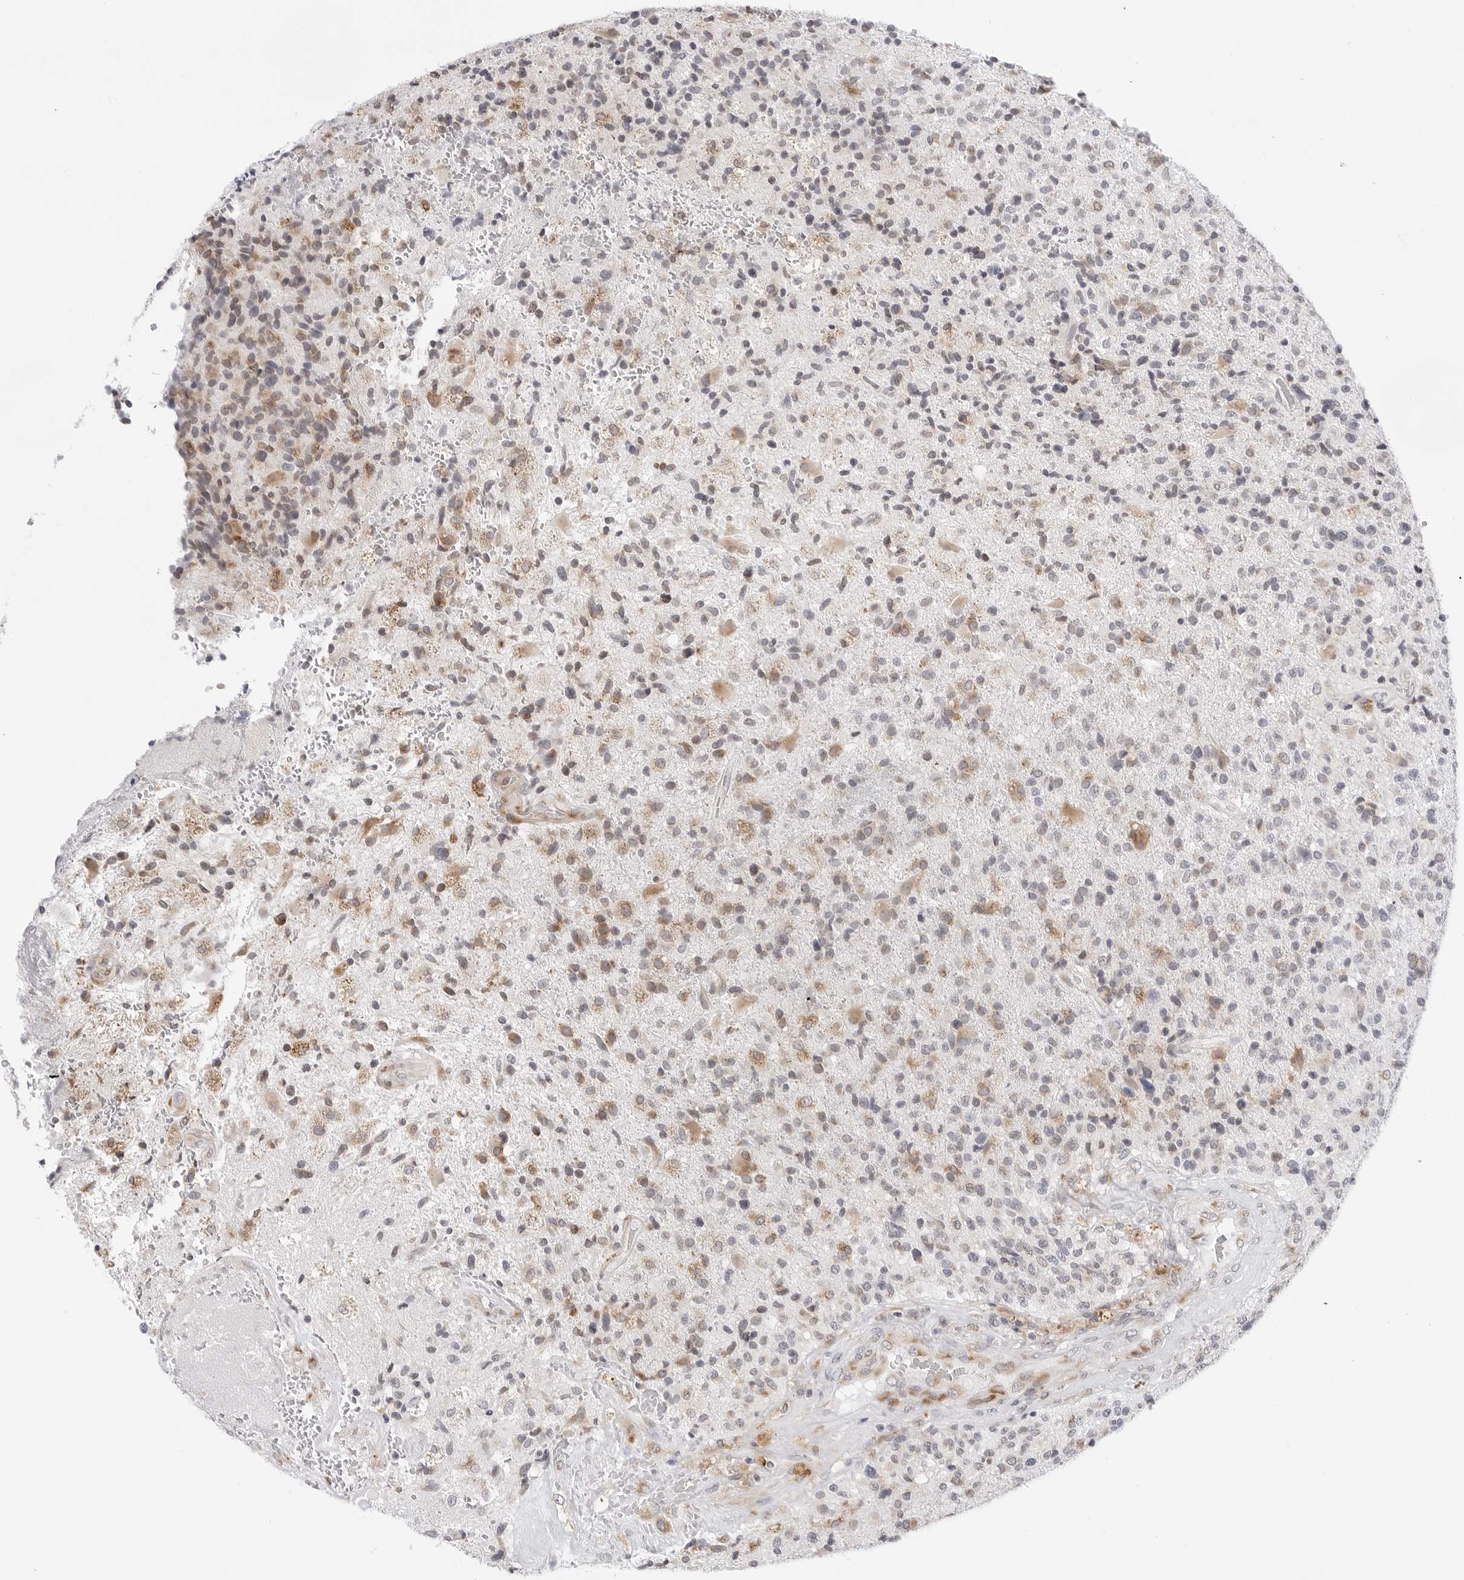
{"staining": {"intensity": "moderate", "quantity": "<25%", "location": "cytoplasmic/membranous"}, "tissue": "glioma", "cell_type": "Tumor cells", "image_type": "cancer", "snomed": [{"axis": "morphology", "description": "Glioma, malignant, High grade"}, {"axis": "topography", "description": "Brain"}], "caption": "Immunohistochemistry staining of malignant high-grade glioma, which exhibits low levels of moderate cytoplasmic/membranous expression in approximately <25% of tumor cells indicating moderate cytoplasmic/membranous protein positivity. The staining was performed using DAB (3,3'-diaminobenzidine) (brown) for protein detection and nuclei were counterstained in hematoxylin (blue).", "gene": "RPN1", "patient": {"sex": "male", "age": 72}}